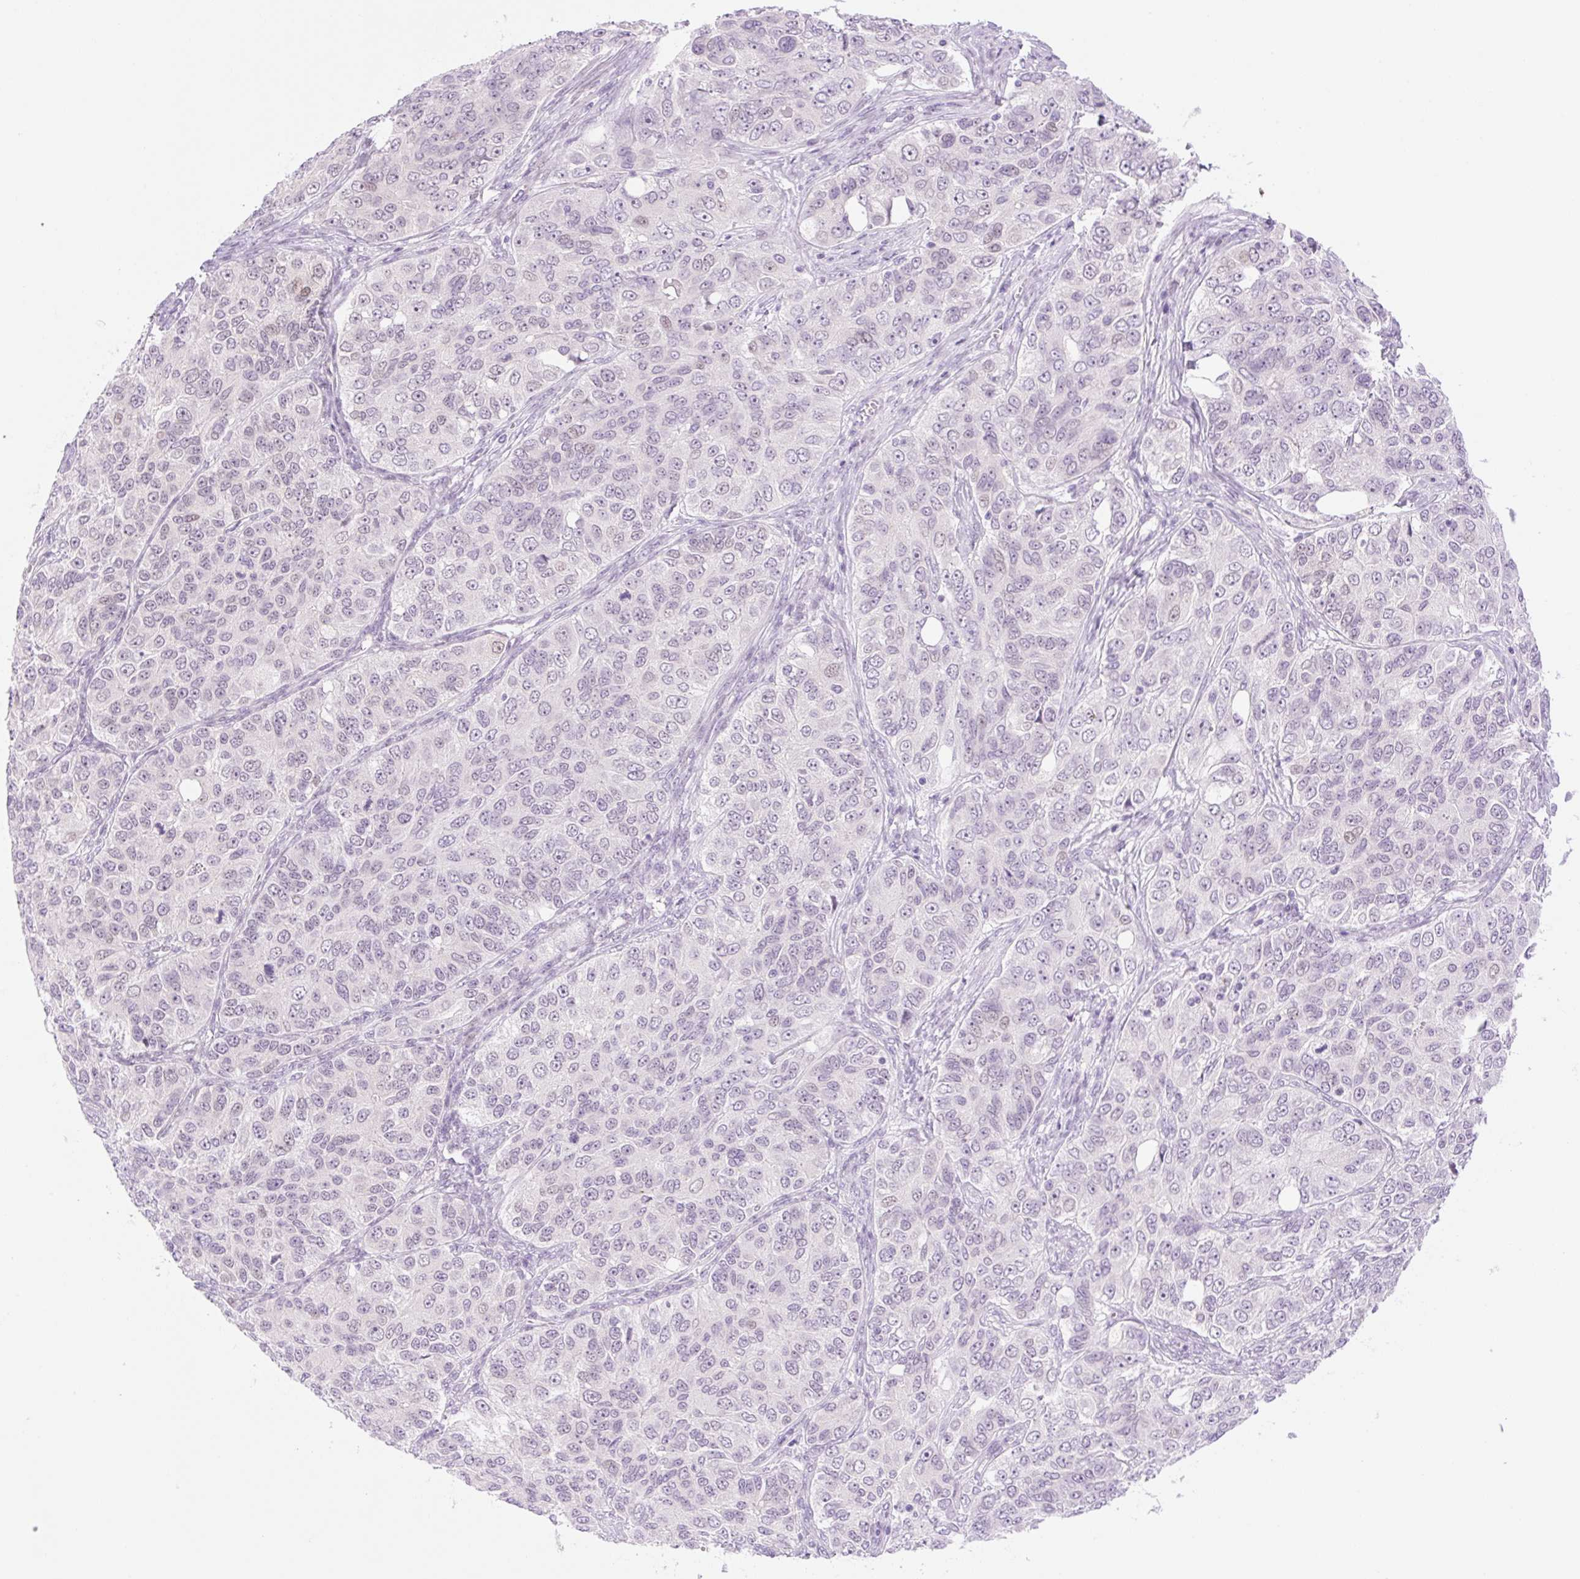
{"staining": {"intensity": "weak", "quantity": "<25%", "location": "nuclear"}, "tissue": "ovarian cancer", "cell_type": "Tumor cells", "image_type": "cancer", "snomed": [{"axis": "morphology", "description": "Carcinoma, endometroid"}, {"axis": "topography", "description": "Ovary"}], "caption": "Immunohistochemistry (IHC) of human ovarian cancer displays no expression in tumor cells. Nuclei are stained in blue.", "gene": "SPRYD4", "patient": {"sex": "female", "age": 51}}